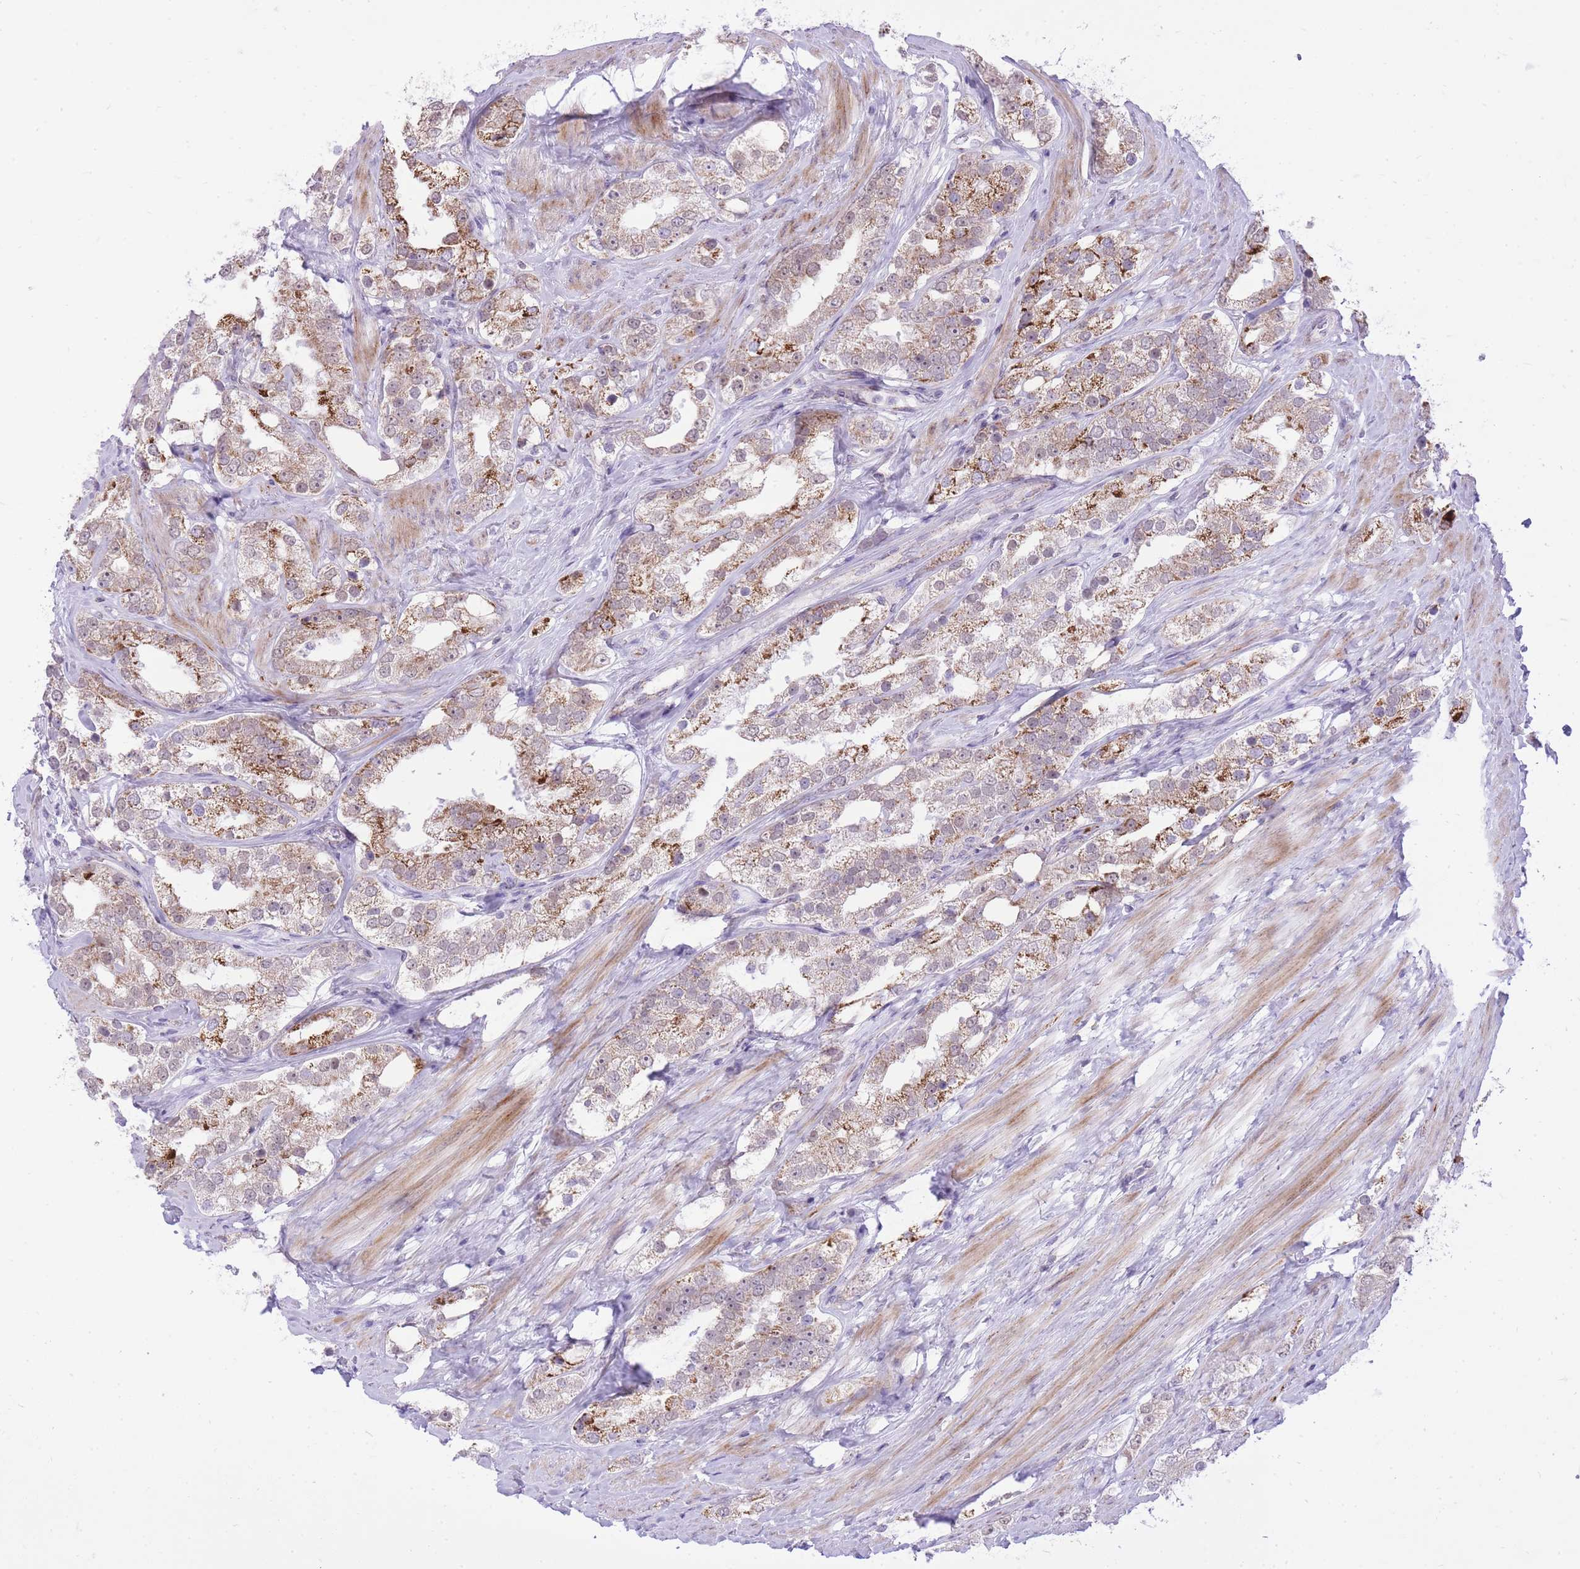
{"staining": {"intensity": "moderate", "quantity": ">75%", "location": "cytoplasmic/membranous"}, "tissue": "prostate cancer", "cell_type": "Tumor cells", "image_type": "cancer", "snomed": [{"axis": "morphology", "description": "Adenocarcinoma, NOS"}, {"axis": "topography", "description": "Prostate"}], "caption": "Immunohistochemistry image of neoplastic tissue: prostate cancer (adenocarcinoma) stained using IHC shows medium levels of moderate protein expression localized specifically in the cytoplasmic/membranous of tumor cells, appearing as a cytoplasmic/membranous brown color.", "gene": "DENND2D", "patient": {"sex": "male", "age": 79}}